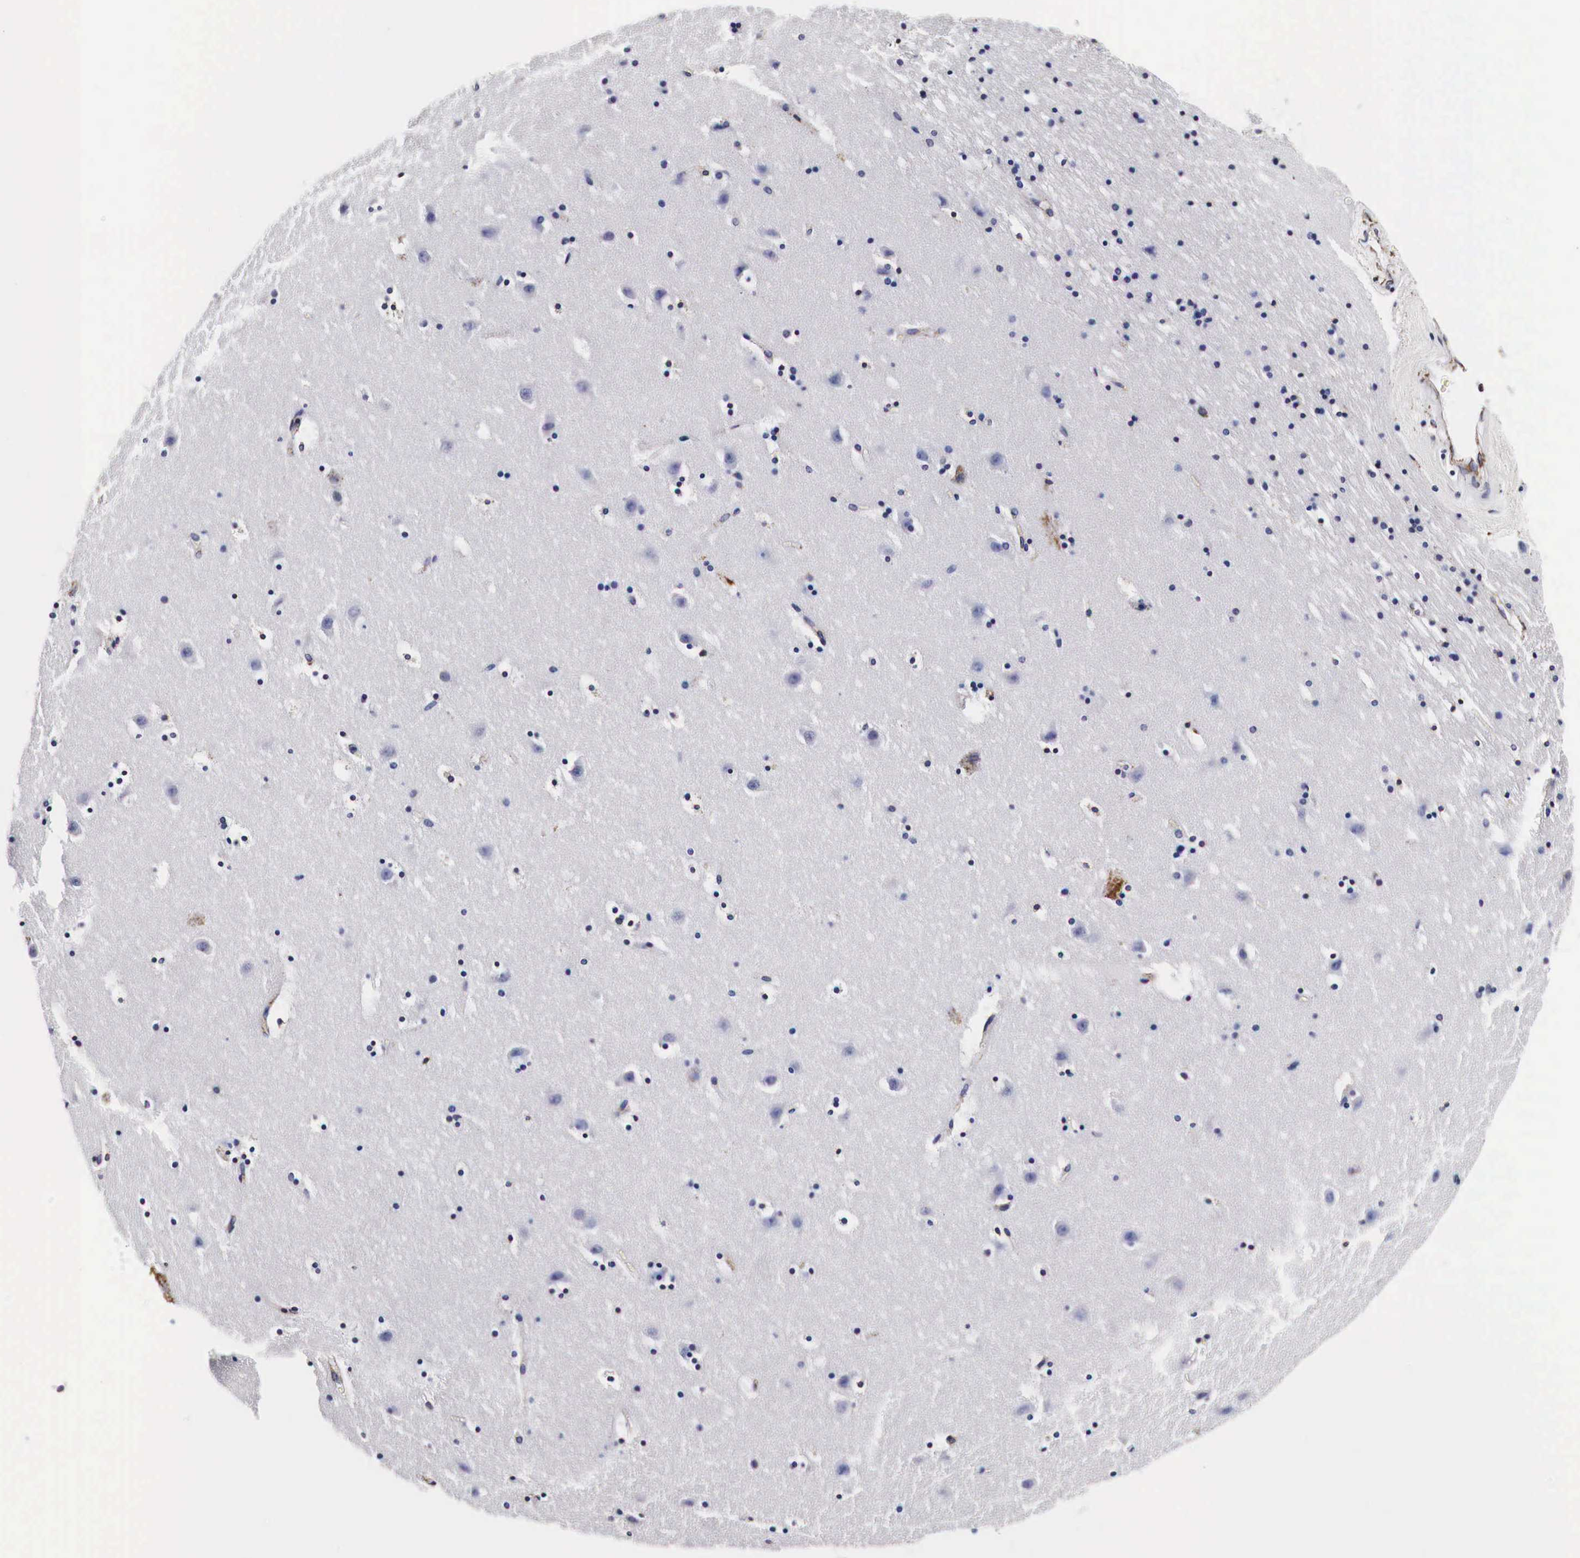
{"staining": {"intensity": "weak", "quantity": "<25%", "location": "cytoplasmic/membranous"}, "tissue": "caudate", "cell_type": "Glial cells", "image_type": "normal", "snomed": [{"axis": "morphology", "description": "Normal tissue, NOS"}, {"axis": "topography", "description": "Lateral ventricle wall"}], "caption": "A high-resolution photomicrograph shows immunohistochemistry staining of unremarkable caudate, which reveals no significant expression in glial cells.", "gene": "CKAP4", "patient": {"sex": "male", "age": 45}}